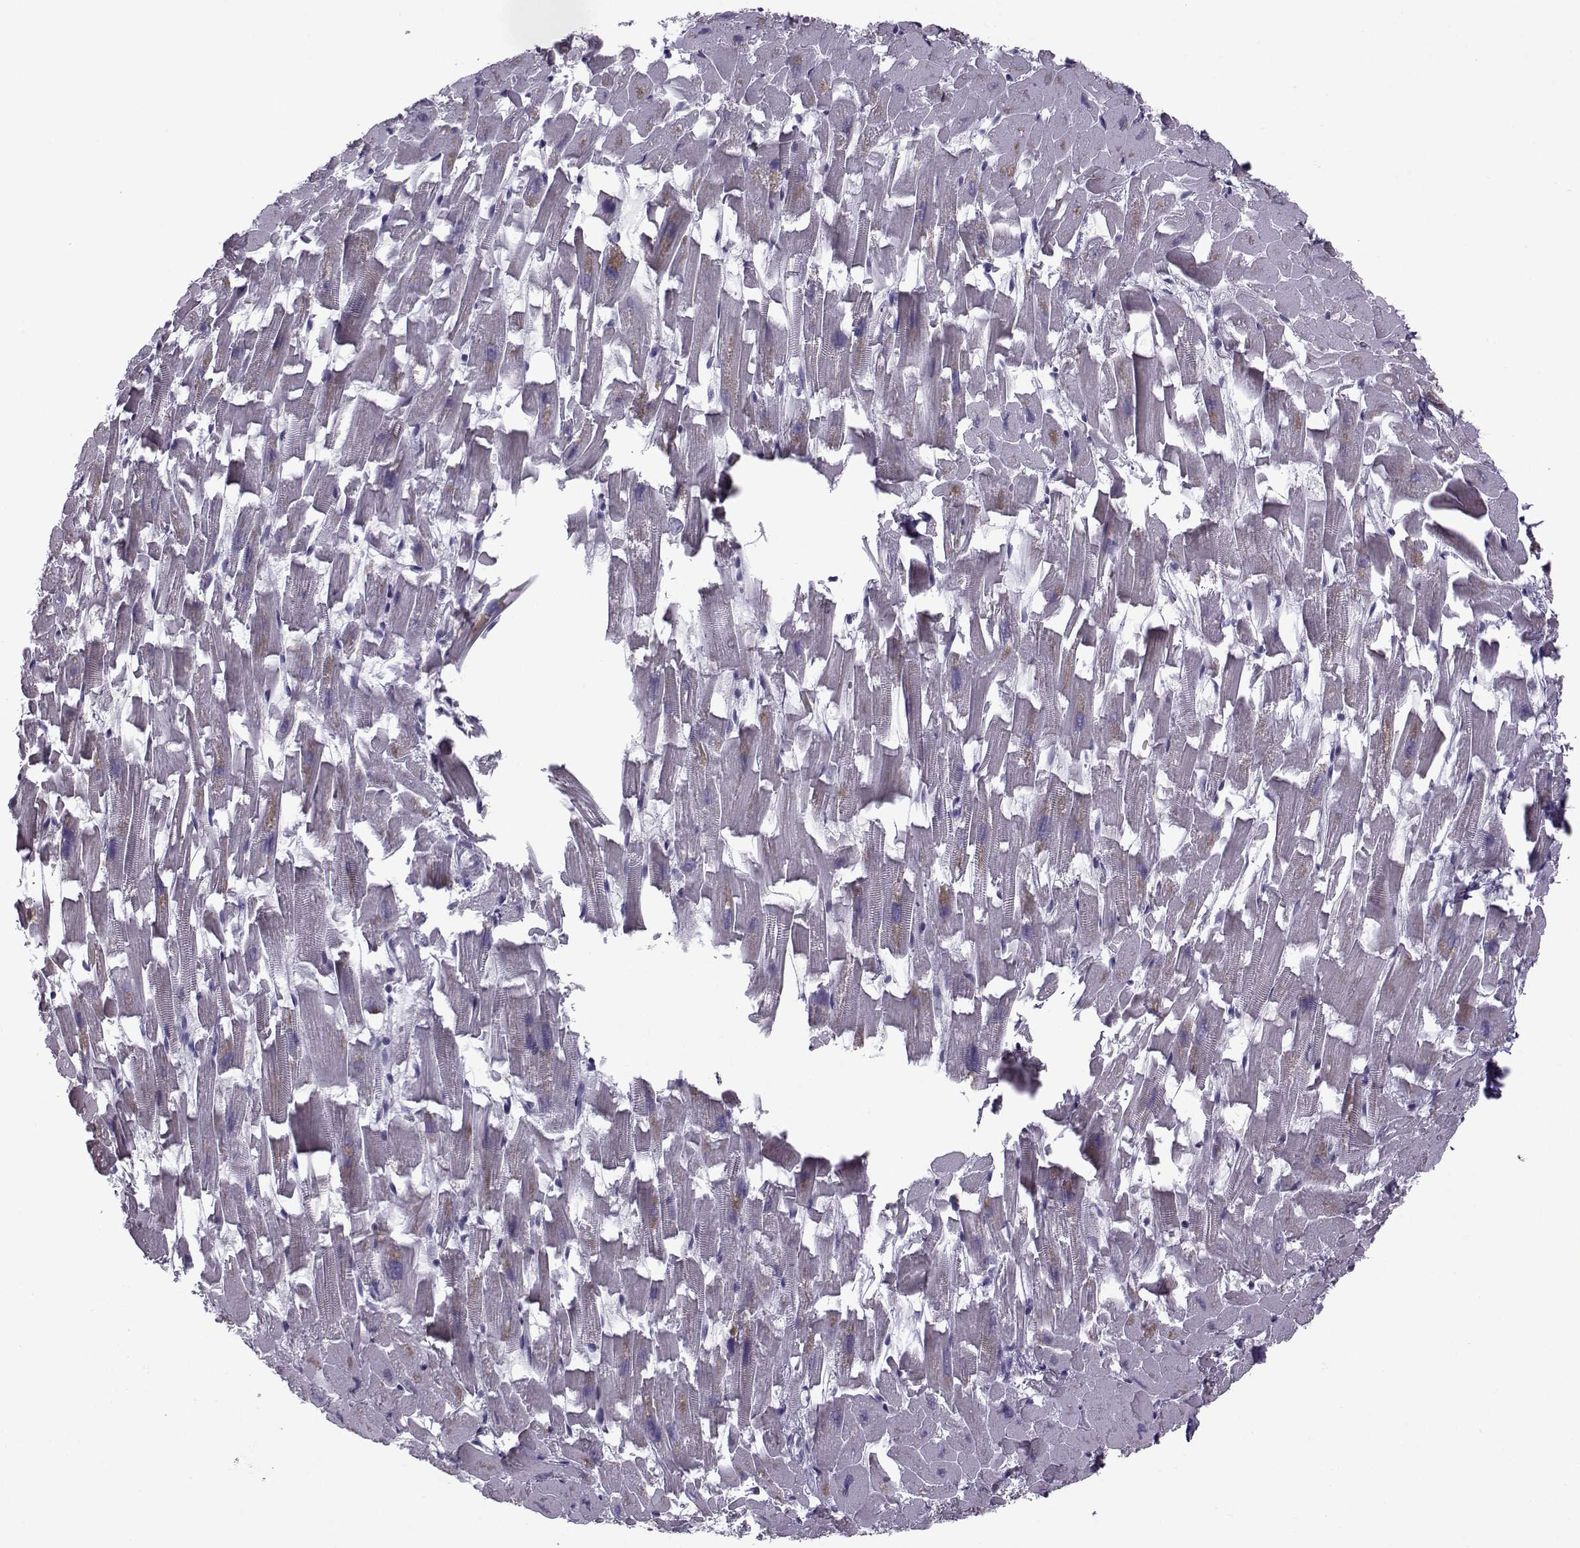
{"staining": {"intensity": "negative", "quantity": "none", "location": "none"}, "tissue": "heart muscle", "cell_type": "Cardiomyocytes", "image_type": "normal", "snomed": [{"axis": "morphology", "description": "Normal tissue, NOS"}, {"axis": "topography", "description": "Heart"}], "caption": "IHC histopathology image of unremarkable heart muscle stained for a protein (brown), which shows no staining in cardiomyocytes. Nuclei are stained in blue.", "gene": "OIP5", "patient": {"sex": "female", "age": 64}}